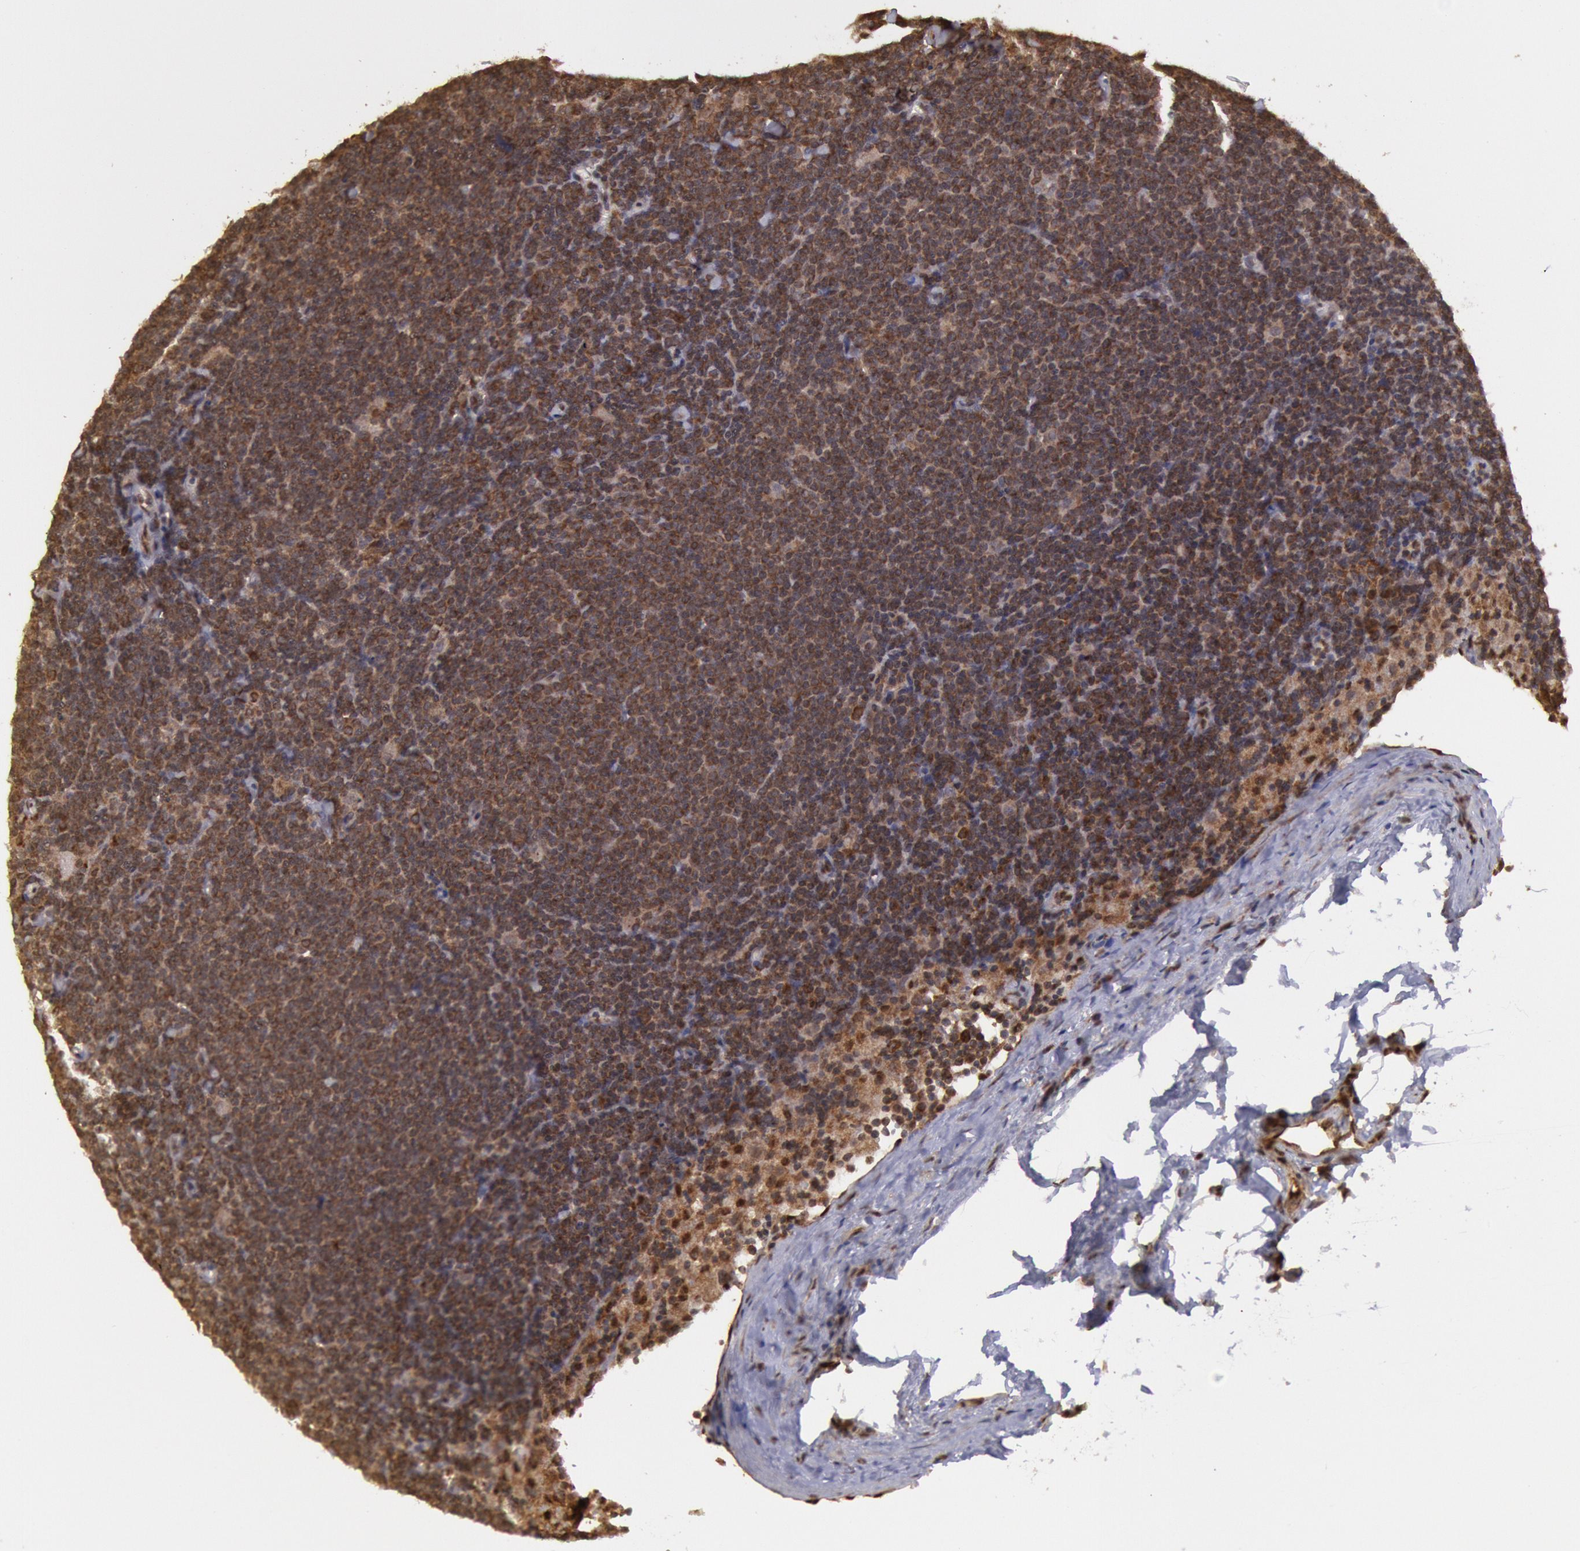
{"staining": {"intensity": "moderate", "quantity": "25%-75%", "location": "cytoplasmic/membranous"}, "tissue": "lymphoma", "cell_type": "Tumor cells", "image_type": "cancer", "snomed": [{"axis": "morphology", "description": "Malignant lymphoma, non-Hodgkin's type, Low grade"}, {"axis": "topography", "description": "Lymph node"}], "caption": "Malignant lymphoma, non-Hodgkin's type (low-grade) stained with a protein marker demonstrates moderate staining in tumor cells.", "gene": "STX17", "patient": {"sex": "male", "age": 65}}